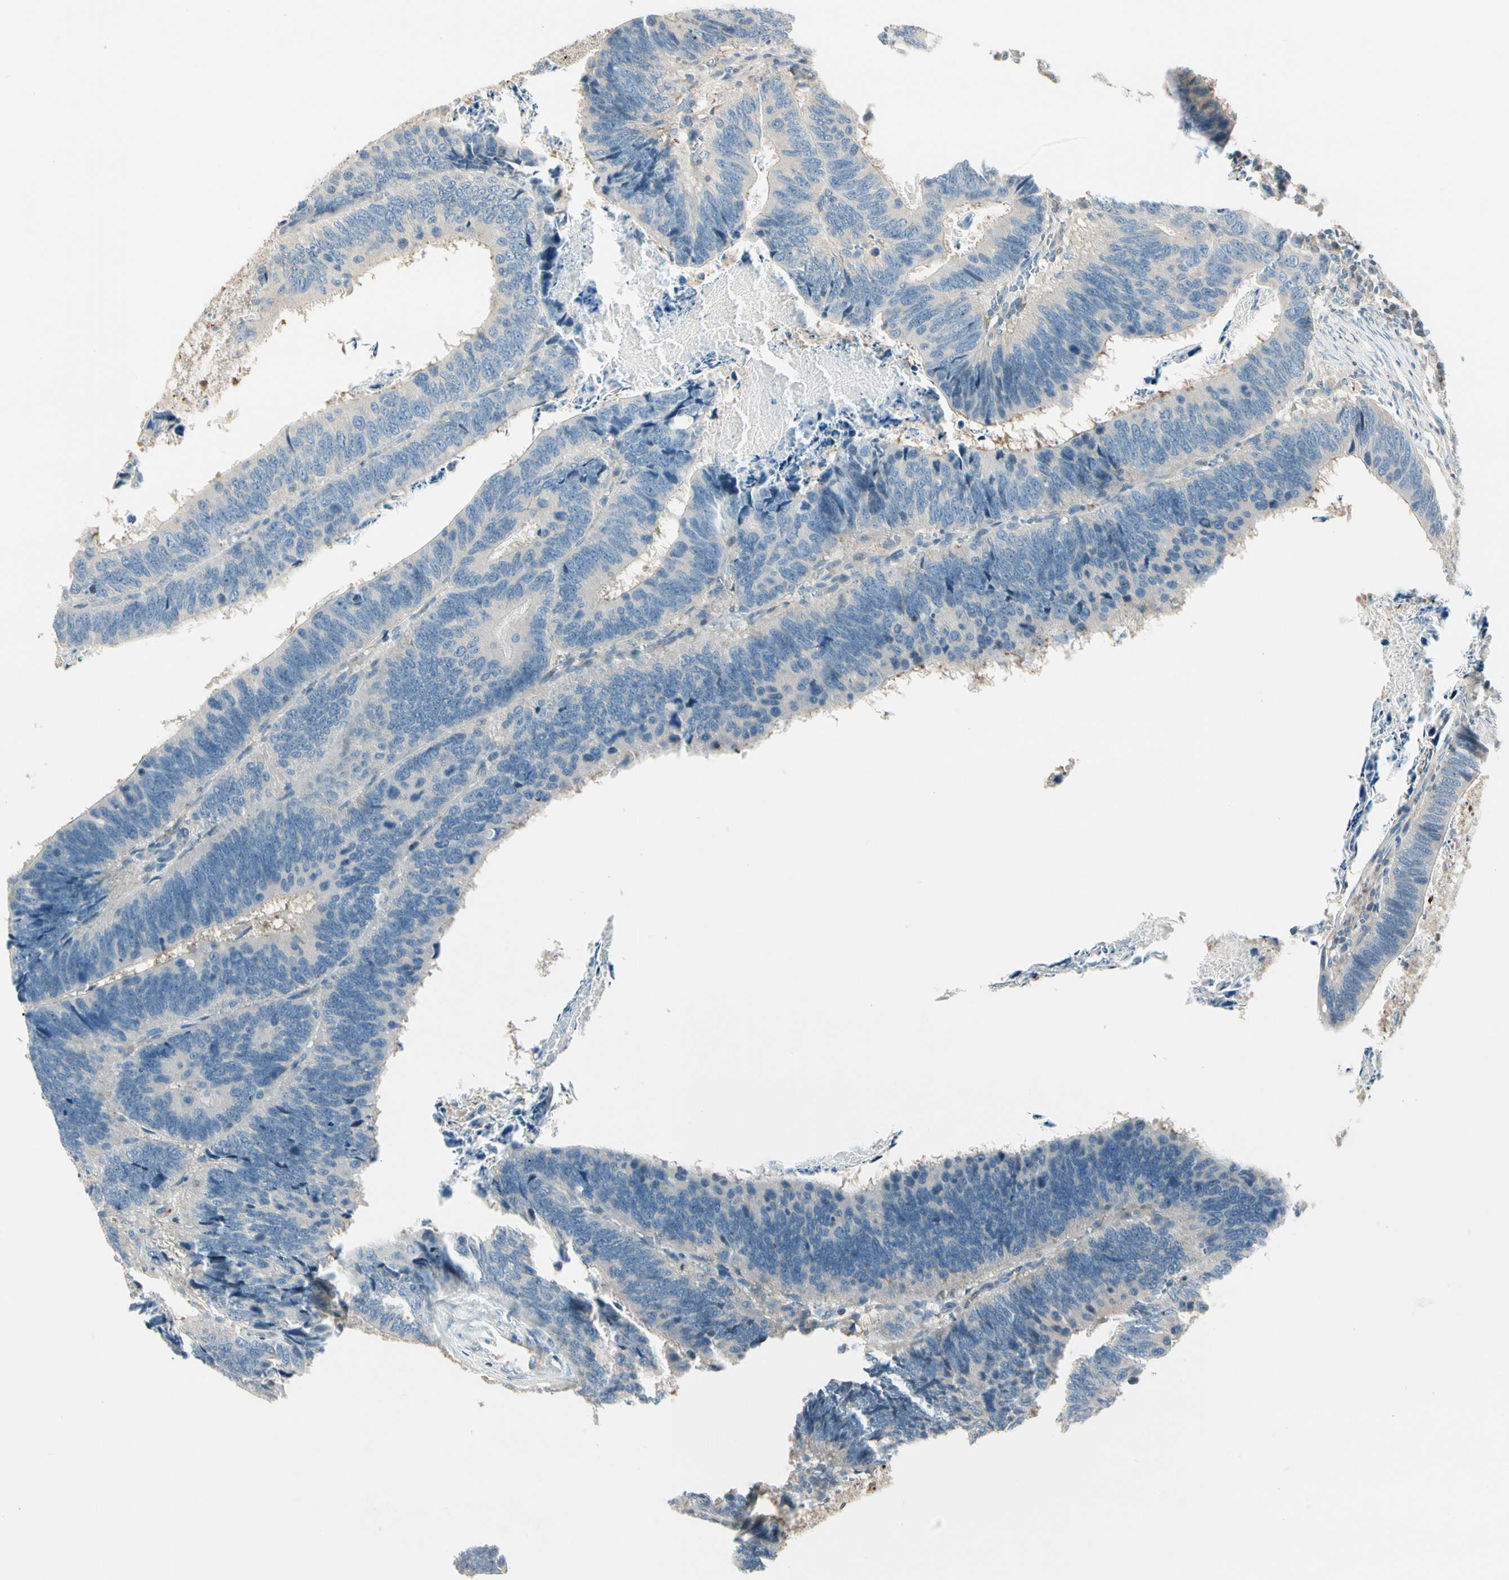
{"staining": {"intensity": "weak", "quantity": ">75%", "location": "cytoplasmic/membranous"}, "tissue": "colorectal cancer", "cell_type": "Tumor cells", "image_type": "cancer", "snomed": [{"axis": "morphology", "description": "Adenocarcinoma, NOS"}, {"axis": "topography", "description": "Colon"}], "caption": "A brown stain shows weak cytoplasmic/membranous expression of a protein in colorectal cancer (adenocarcinoma) tumor cells.", "gene": "CDH6", "patient": {"sex": "male", "age": 72}}